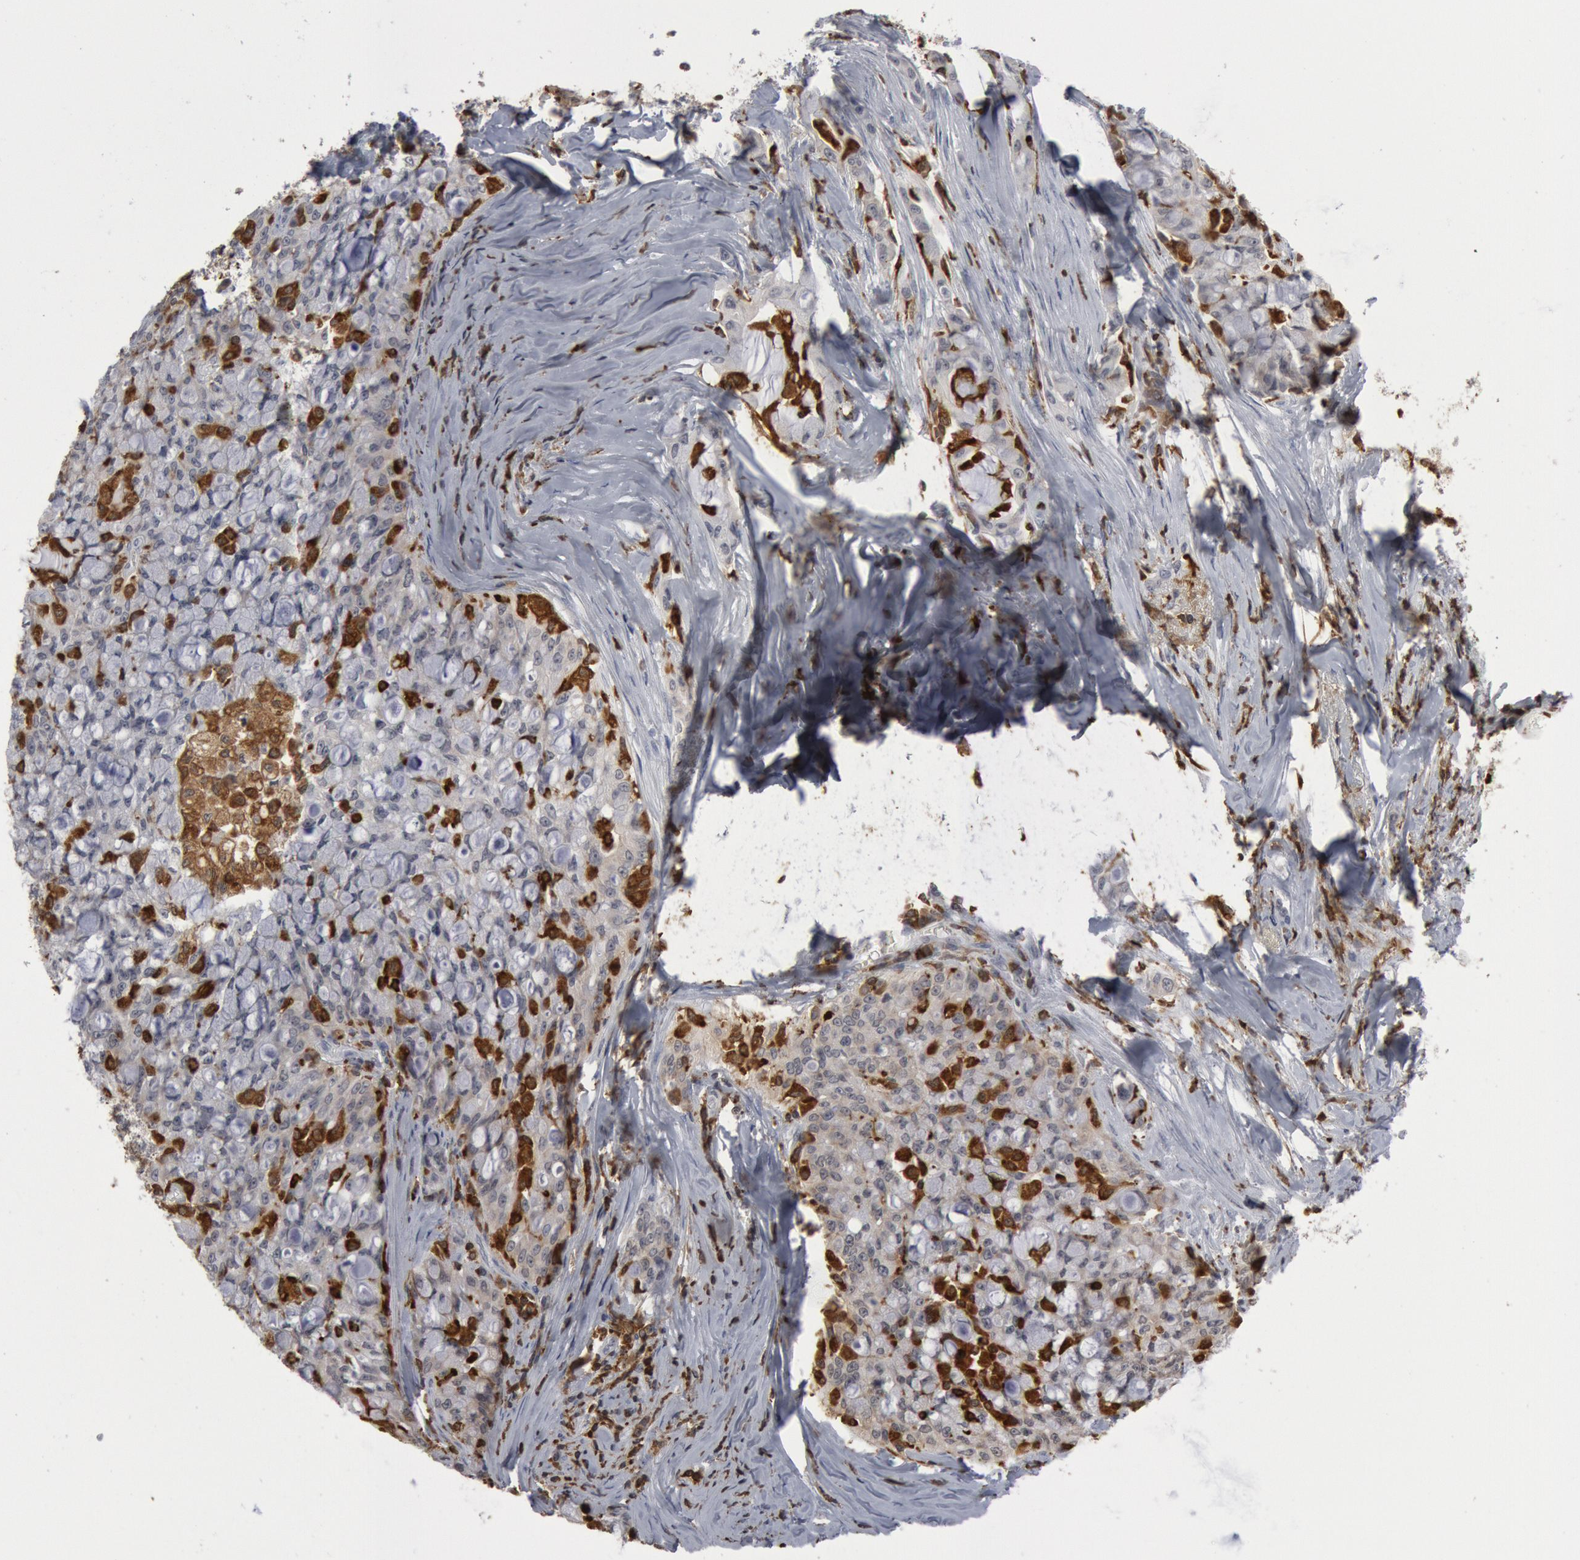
{"staining": {"intensity": "weak", "quantity": "<25%", "location": "cytoplasmic/membranous"}, "tissue": "lung cancer", "cell_type": "Tumor cells", "image_type": "cancer", "snomed": [{"axis": "morphology", "description": "Adenocarcinoma, NOS"}, {"axis": "topography", "description": "Lung"}], "caption": "Immunohistochemistry (IHC) image of human lung cancer (adenocarcinoma) stained for a protein (brown), which exhibits no staining in tumor cells.", "gene": "PTPN6", "patient": {"sex": "female", "age": 44}}